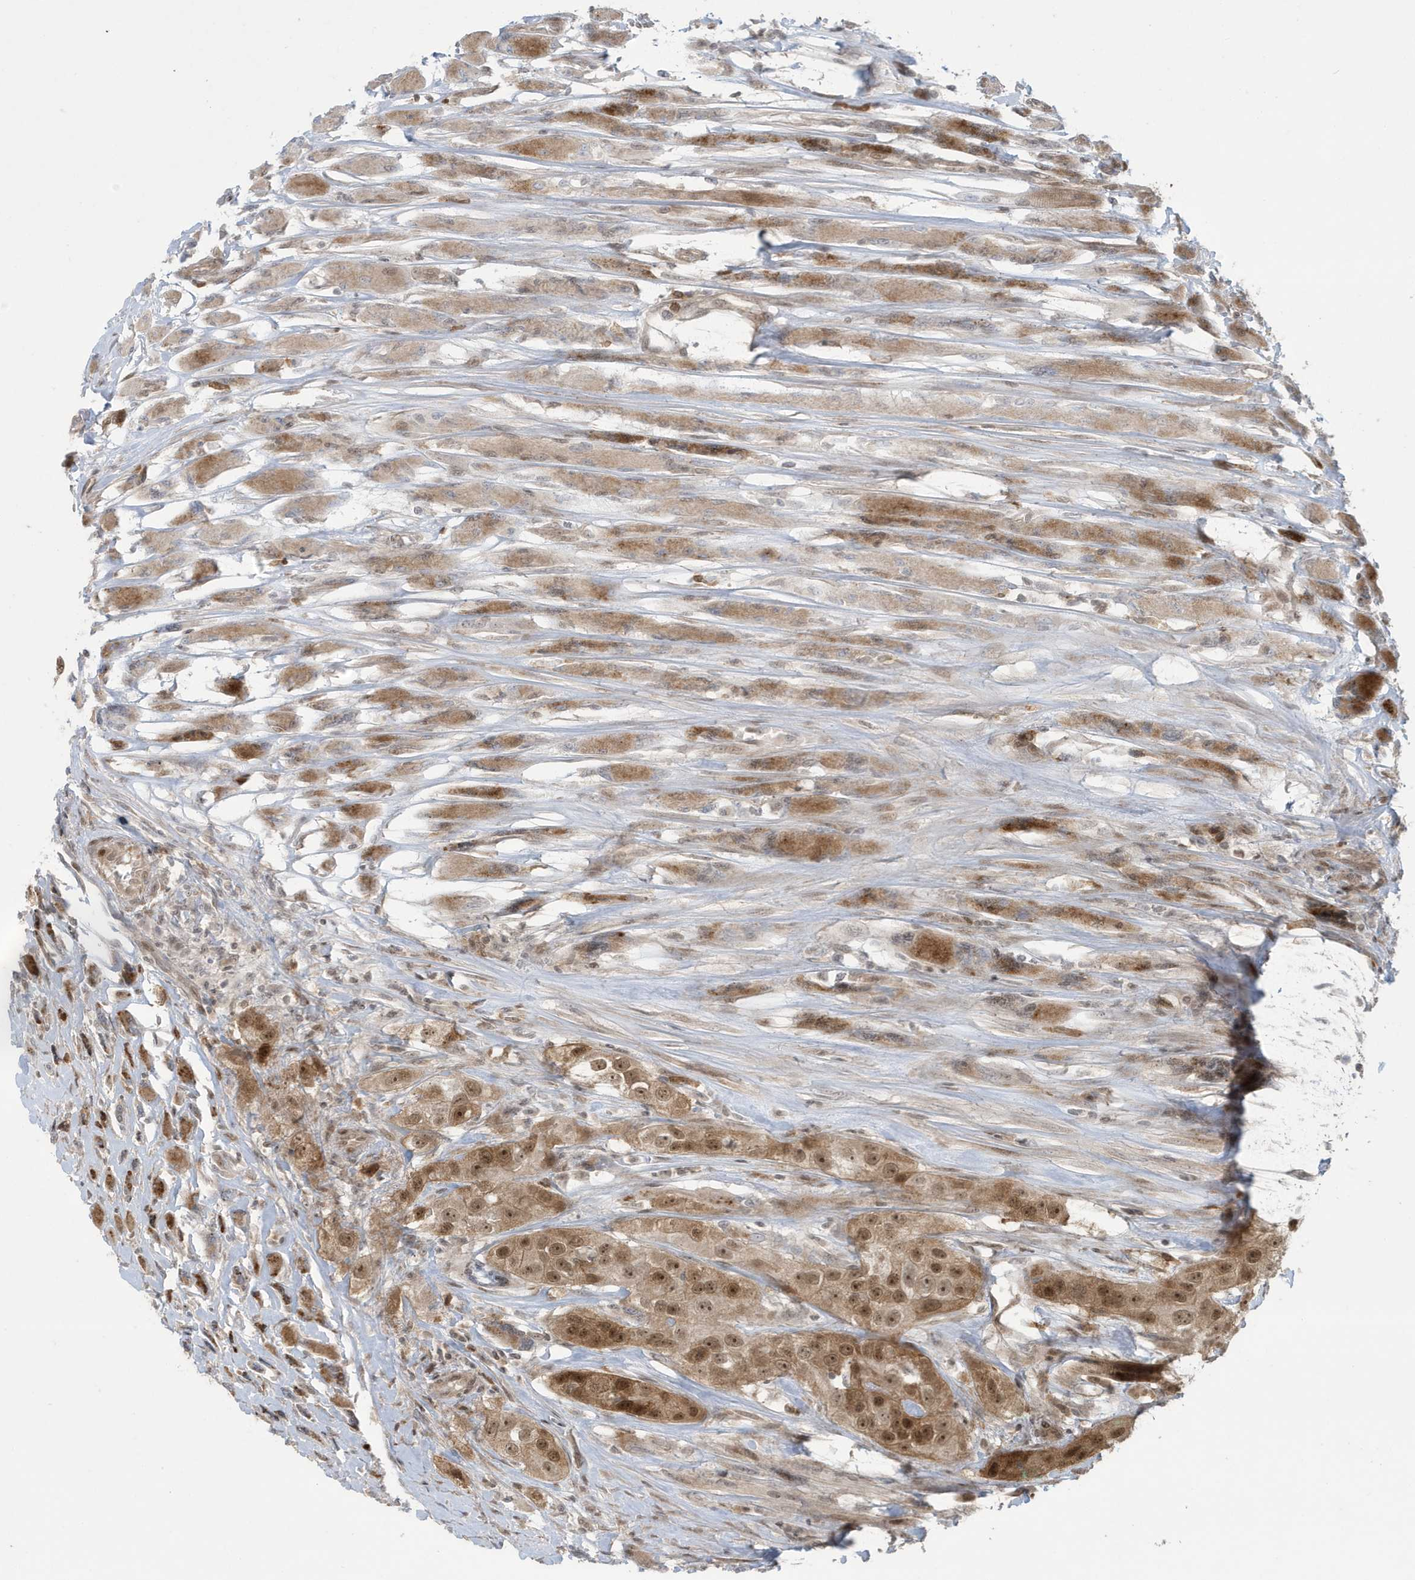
{"staining": {"intensity": "moderate", "quantity": ">75%", "location": "cytoplasmic/membranous,nuclear"}, "tissue": "head and neck cancer", "cell_type": "Tumor cells", "image_type": "cancer", "snomed": [{"axis": "morphology", "description": "Normal tissue, NOS"}, {"axis": "morphology", "description": "Squamous cell carcinoma, NOS"}, {"axis": "topography", "description": "Skeletal muscle"}, {"axis": "topography", "description": "Head-Neck"}], "caption": "Tumor cells demonstrate medium levels of moderate cytoplasmic/membranous and nuclear staining in about >75% of cells in head and neck cancer.", "gene": "C1orf52", "patient": {"sex": "male", "age": 51}}